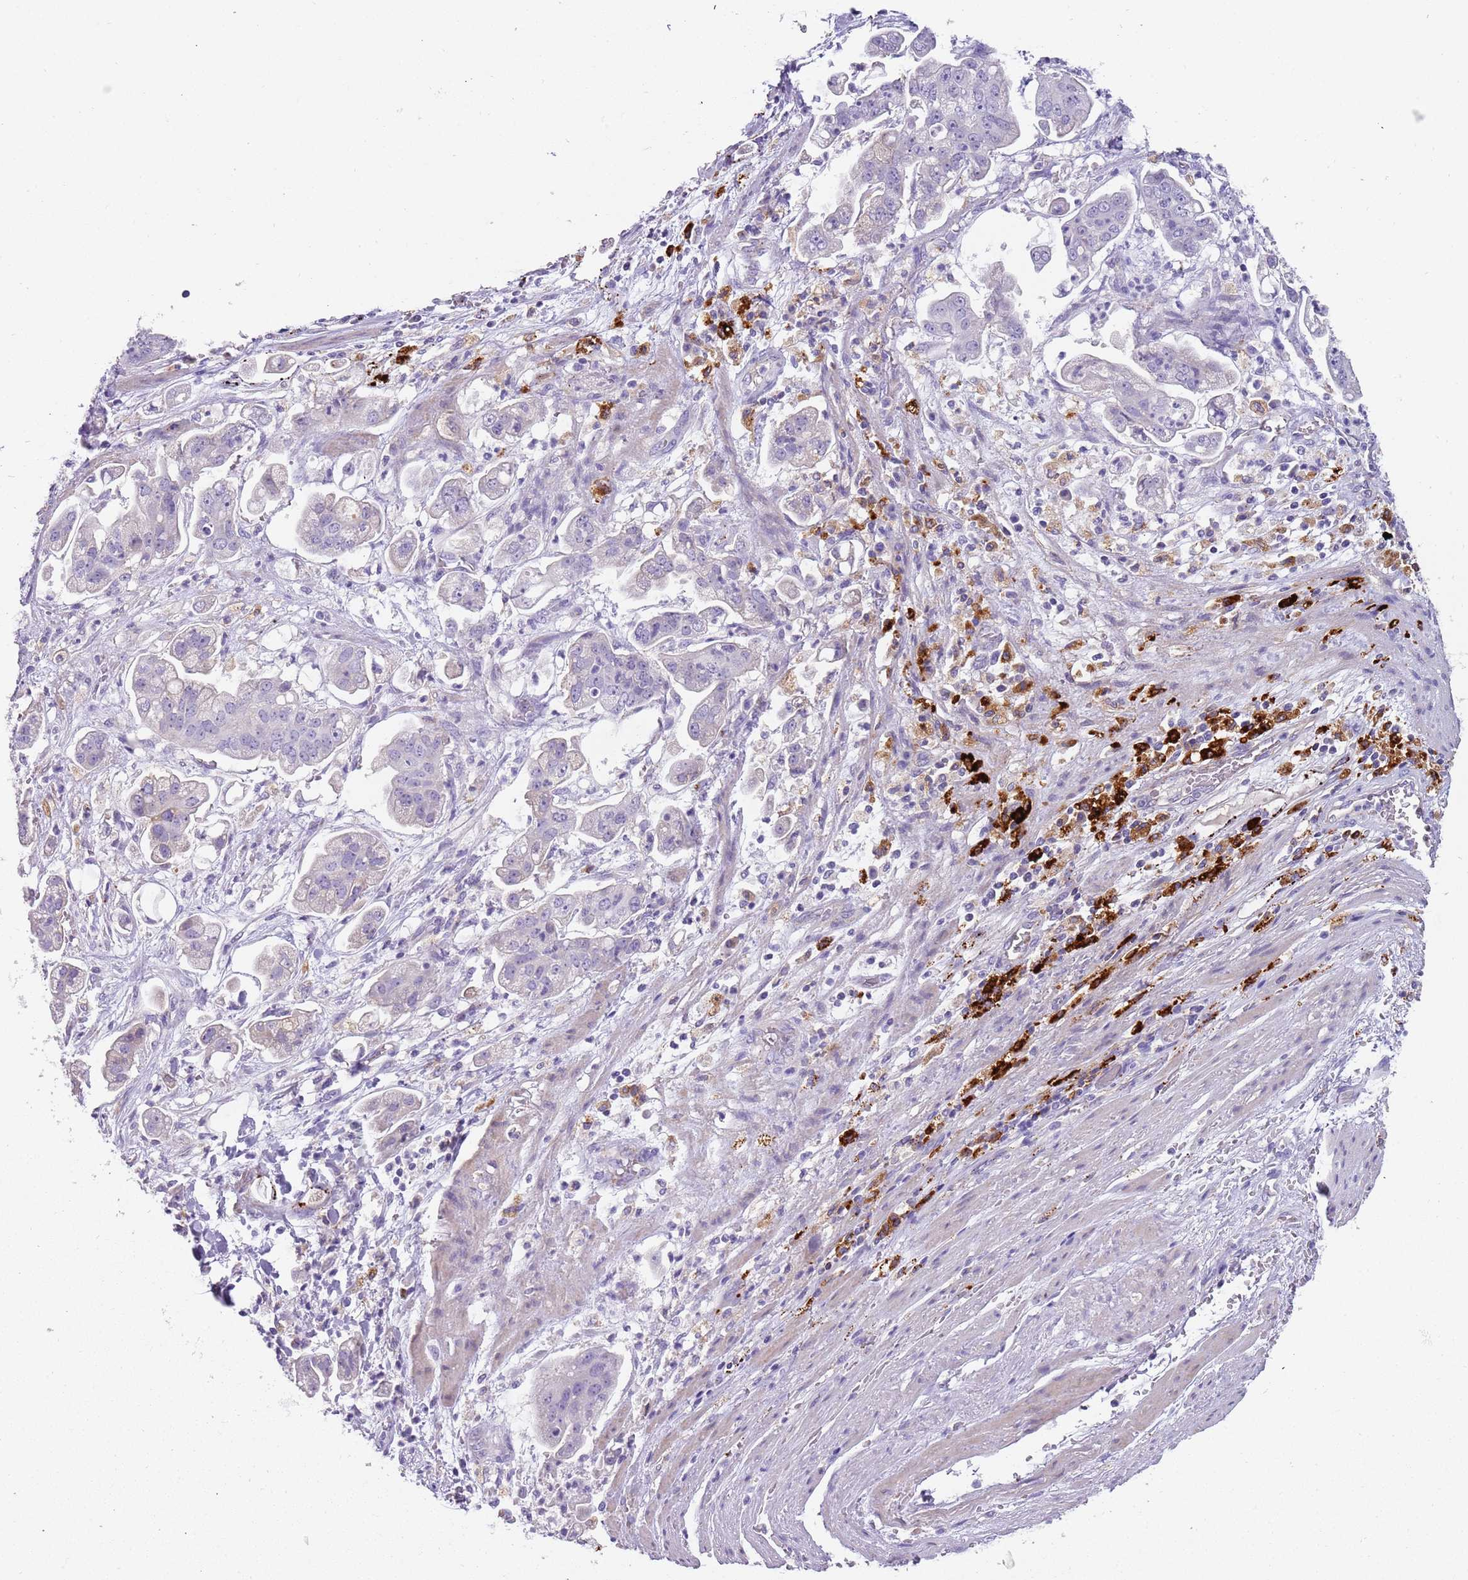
{"staining": {"intensity": "negative", "quantity": "none", "location": "none"}, "tissue": "stomach cancer", "cell_type": "Tumor cells", "image_type": "cancer", "snomed": [{"axis": "morphology", "description": "Adenocarcinoma, NOS"}, {"axis": "topography", "description": "Stomach"}], "caption": "The image reveals no significant staining in tumor cells of stomach adenocarcinoma.", "gene": "LRRN3", "patient": {"sex": "male", "age": 62}}